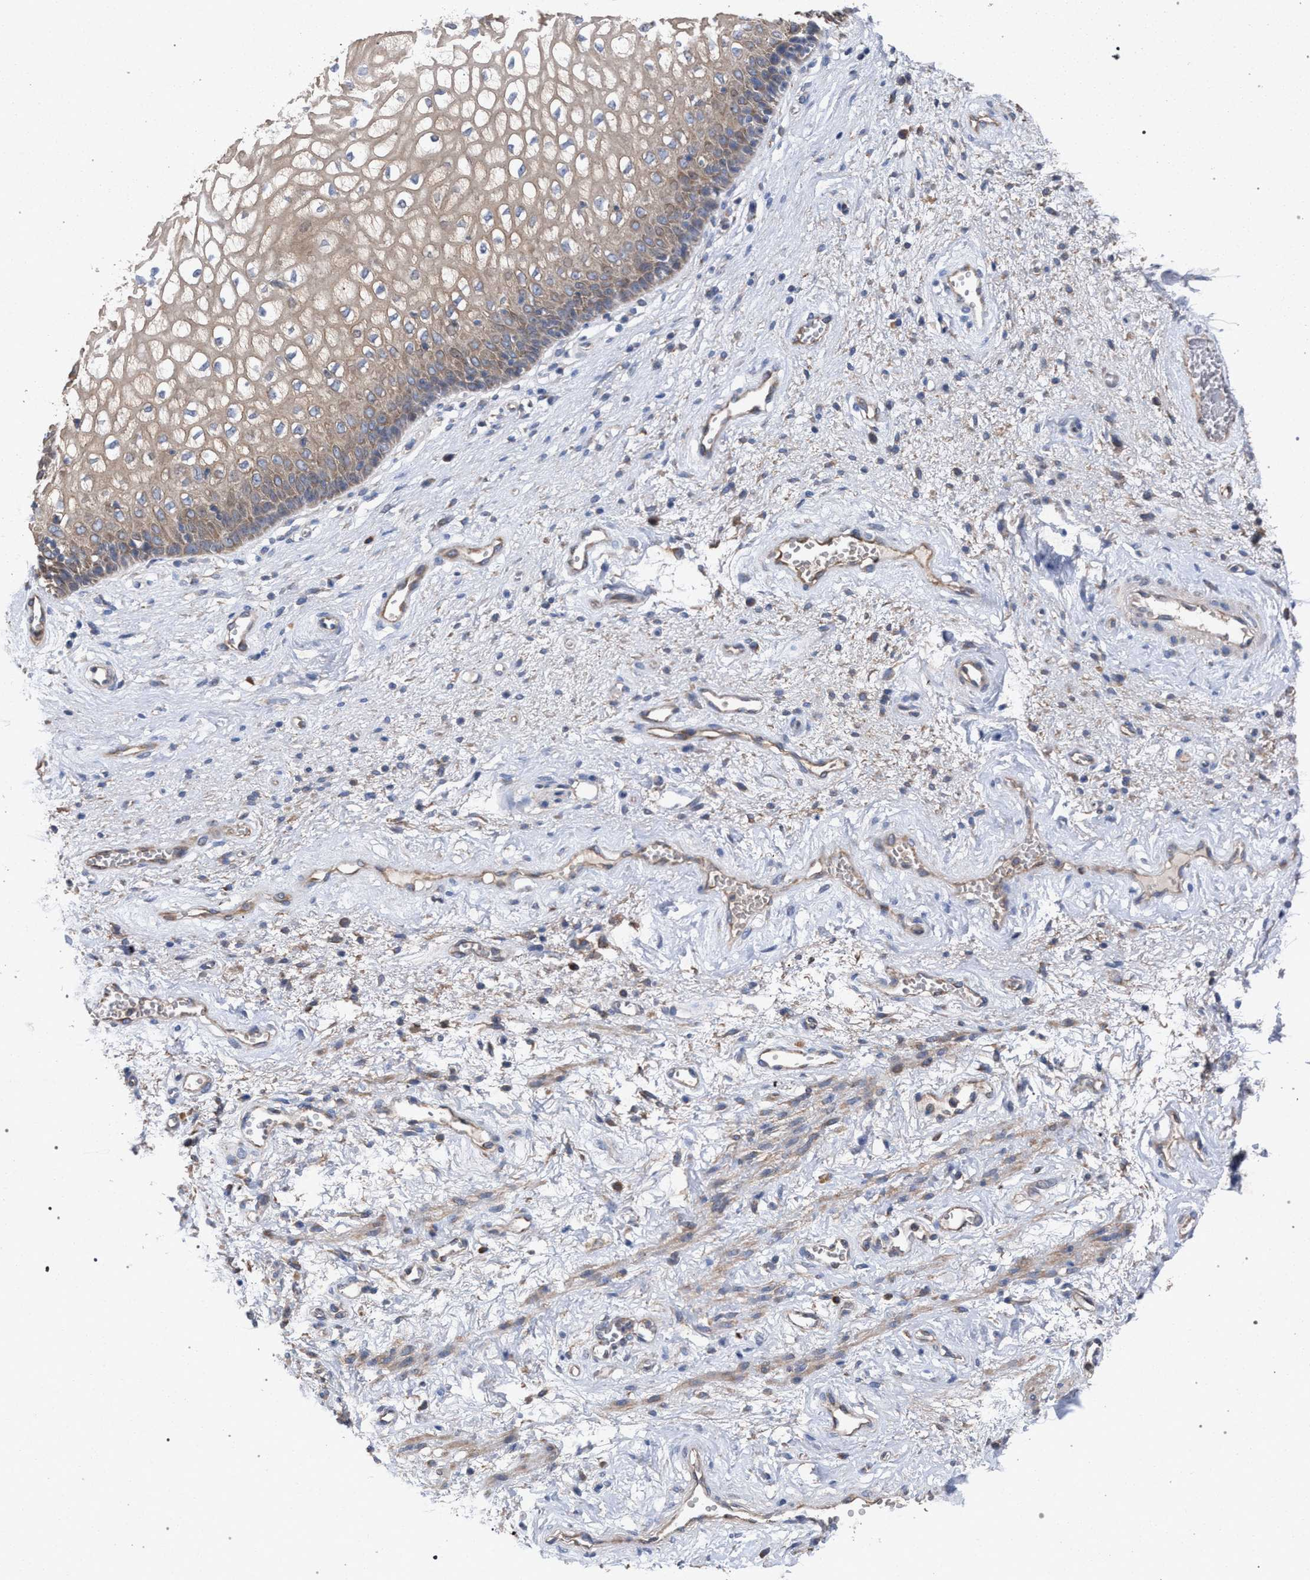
{"staining": {"intensity": "weak", "quantity": ">75%", "location": "cytoplasmic/membranous"}, "tissue": "vagina", "cell_type": "Squamous epithelial cells", "image_type": "normal", "snomed": [{"axis": "morphology", "description": "Normal tissue, NOS"}, {"axis": "topography", "description": "Vagina"}], "caption": "Vagina stained with a brown dye exhibits weak cytoplasmic/membranous positive positivity in about >75% of squamous epithelial cells.", "gene": "BCL2L12", "patient": {"sex": "female", "age": 34}}